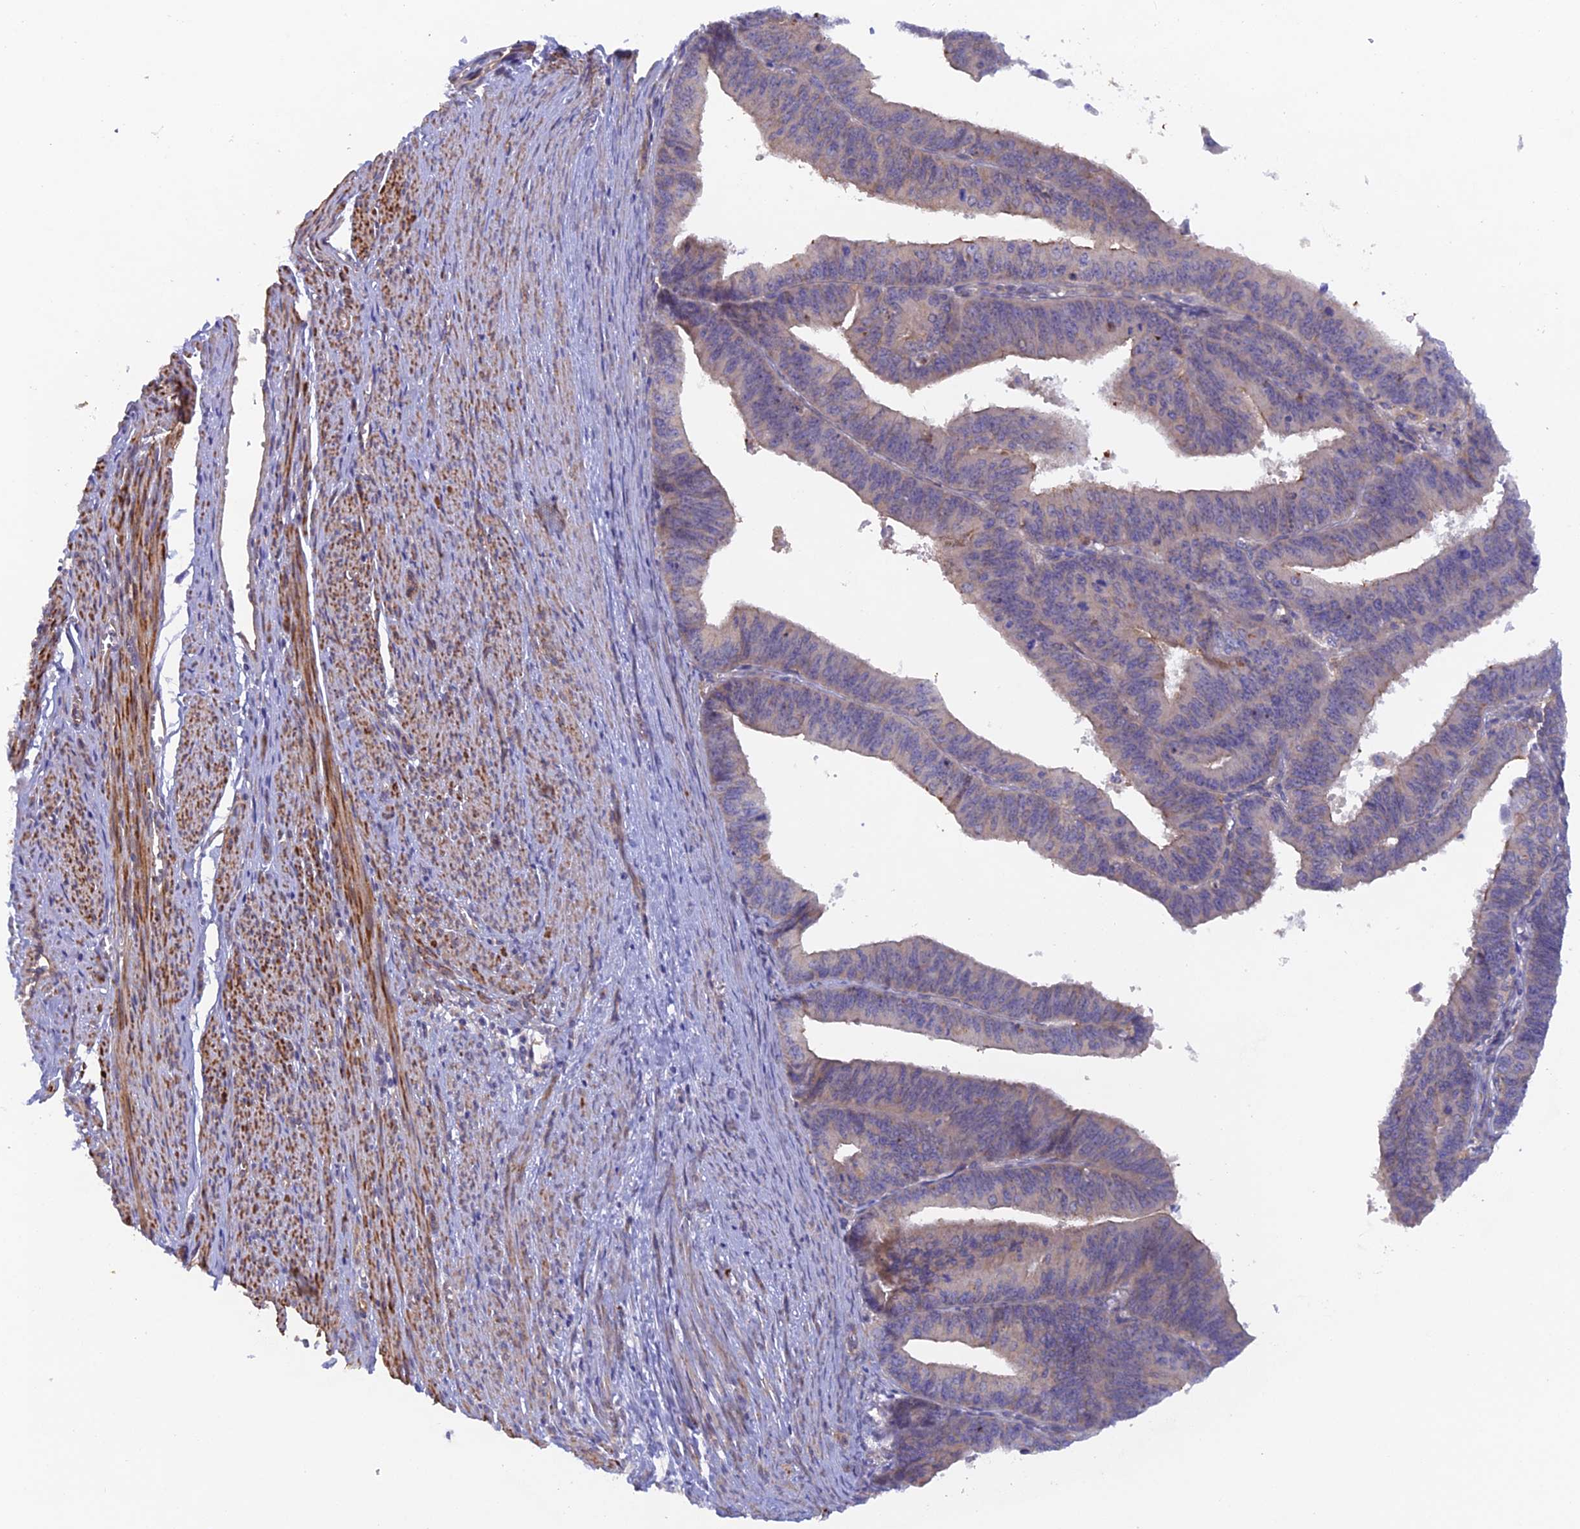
{"staining": {"intensity": "weak", "quantity": "<25%", "location": "cytoplasmic/membranous"}, "tissue": "endometrial cancer", "cell_type": "Tumor cells", "image_type": "cancer", "snomed": [{"axis": "morphology", "description": "Adenocarcinoma, NOS"}, {"axis": "topography", "description": "Endometrium"}], "caption": "DAB immunohistochemical staining of human adenocarcinoma (endometrial) demonstrates no significant staining in tumor cells.", "gene": "FZR1", "patient": {"sex": "female", "age": 73}}